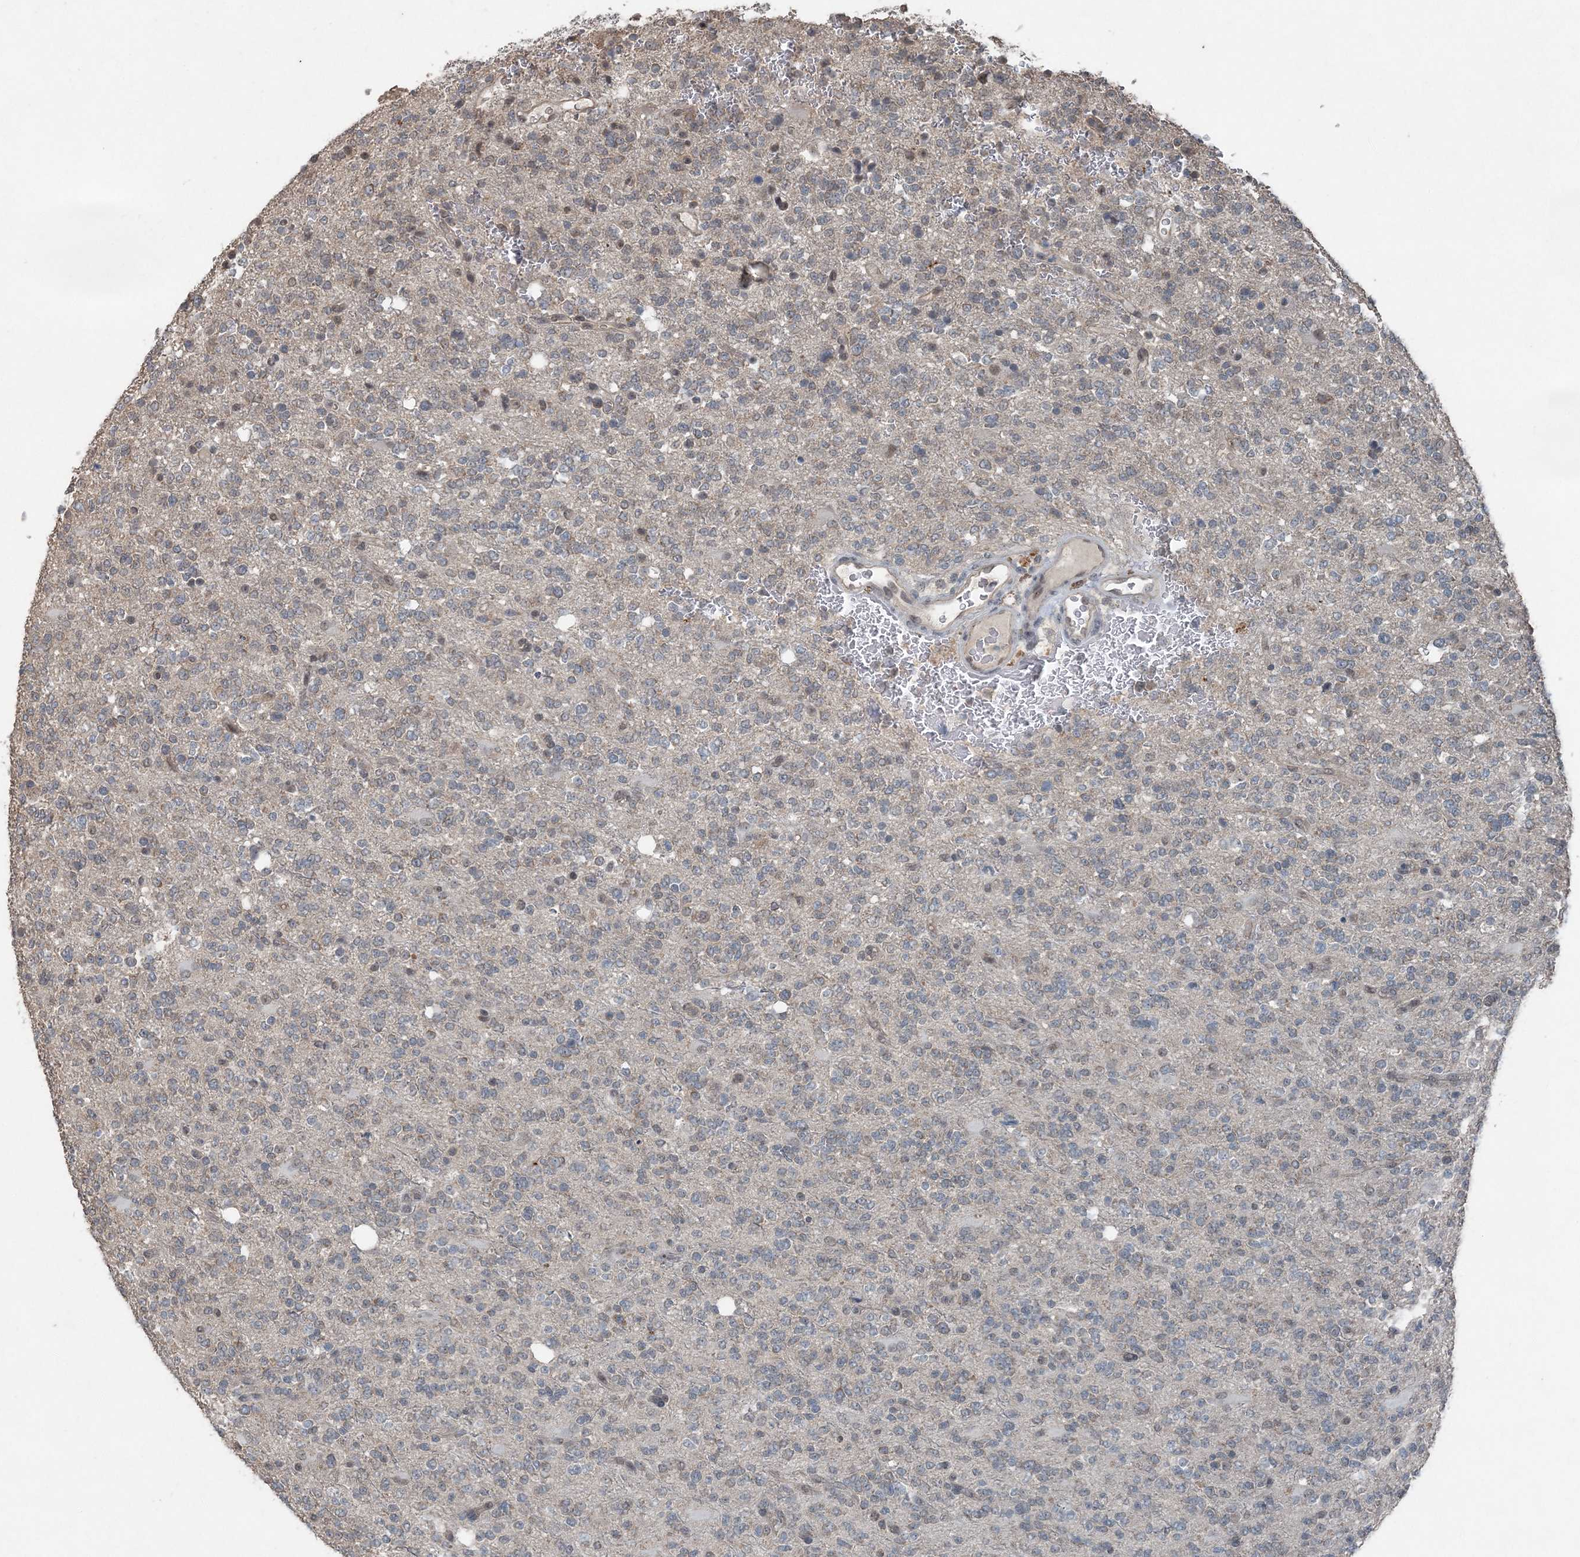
{"staining": {"intensity": "negative", "quantity": "none", "location": "none"}, "tissue": "glioma", "cell_type": "Tumor cells", "image_type": "cancer", "snomed": [{"axis": "morphology", "description": "Glioma, malignant, High grade"}, {"axis": "topography", "description": "Brain"}], "caption": "This histopathology image is of glioma stained with immunohistochemistry to label a protein in brown with the nuclei are counter-stained blue. There is no staining in tumor cells.", "gene": "VSIG2", "patient": {"sex": "female", "age": 62}}